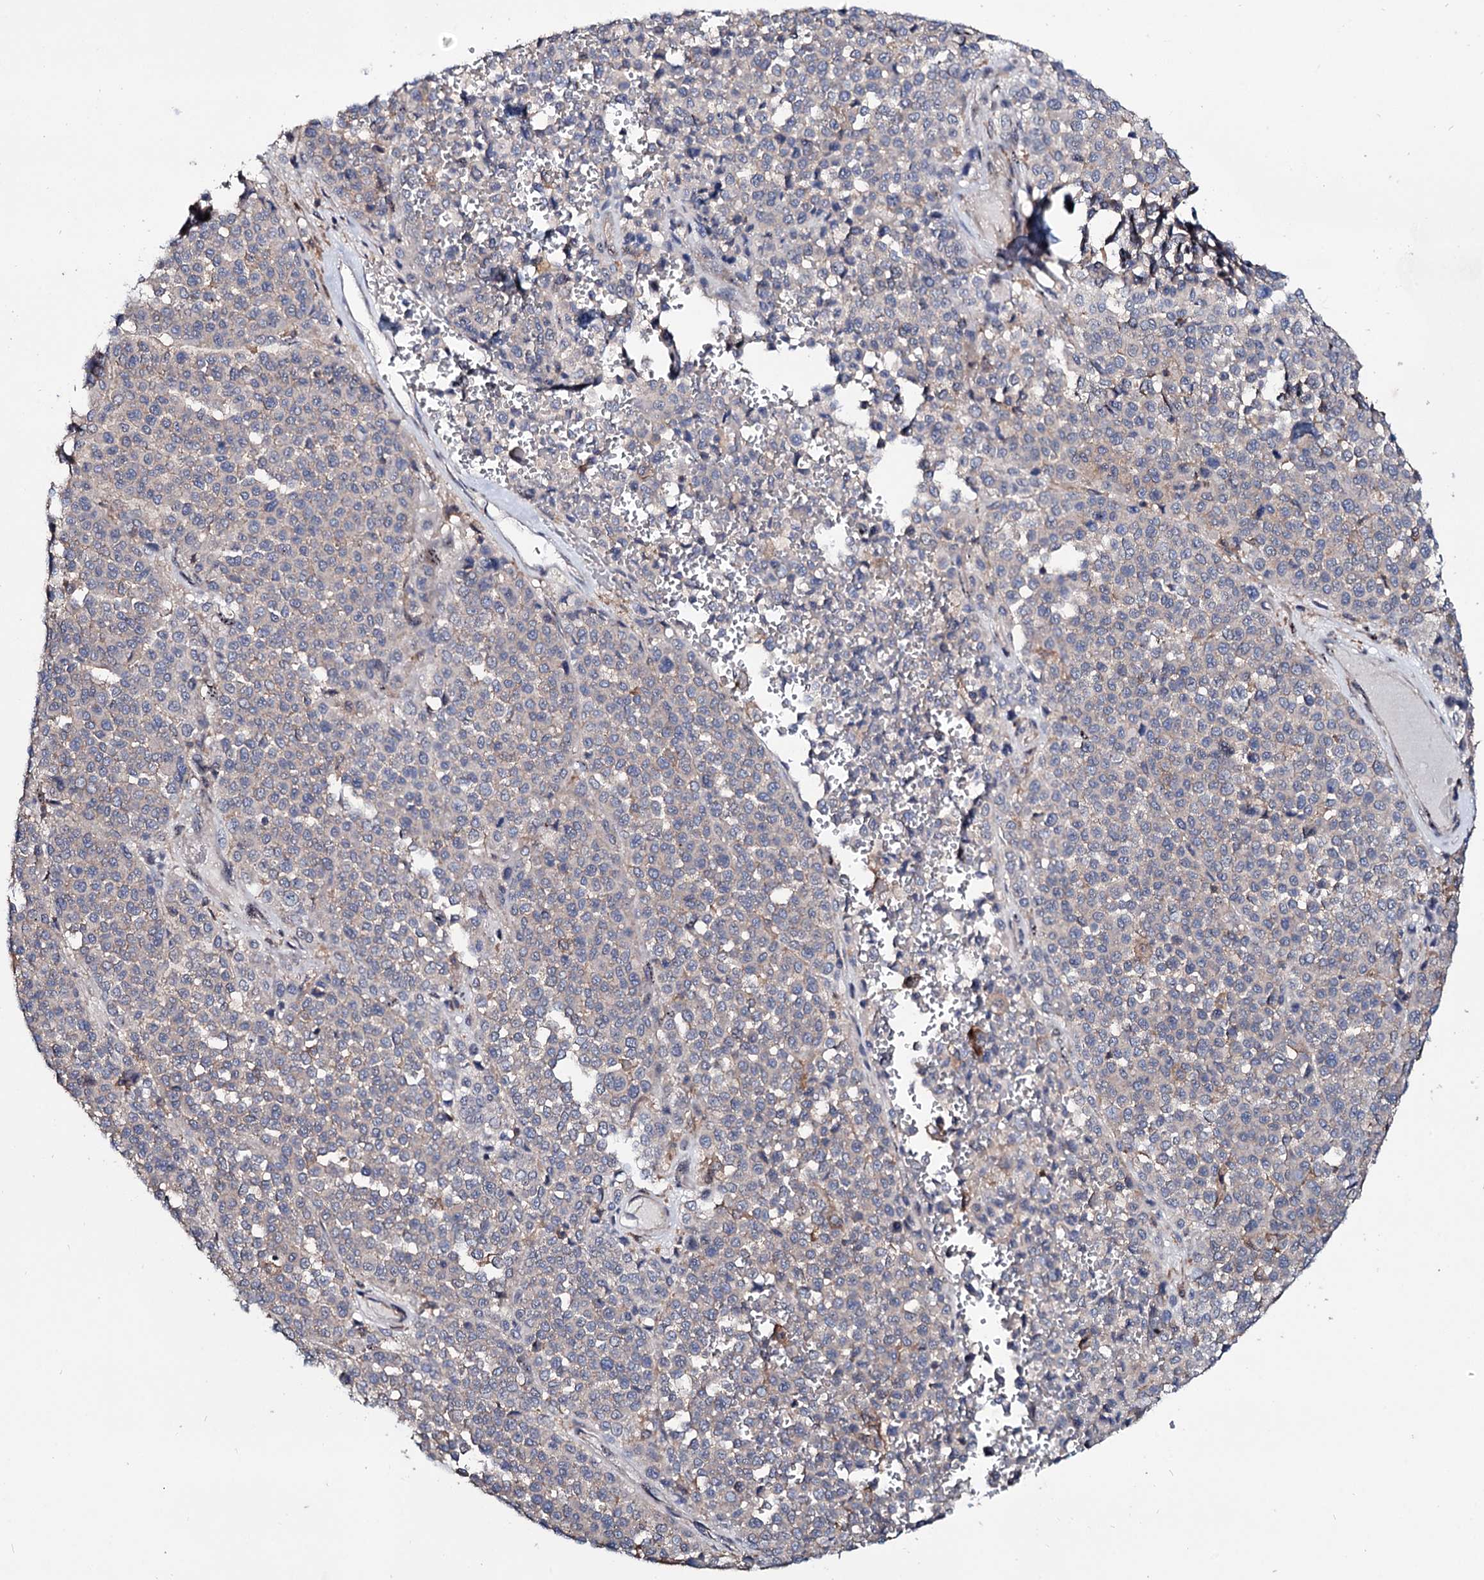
{"staining": {"intensity": "negative", "quantity": "none", "location": "none"}, "tissue": "melanoma", "cell_type": "Tumor cells", "image_type": "cancer", "snomed": [{"axis": "morphology", "description": "Malignant melanoma, Metastatic site"}, {"axis": "topography", "description": "Pancreas"}], "caption": "DAB immunohistochemical staining of human melanoma demonstrates no significant positivity in tumor cells. (Brightfield microscopy of DAB IHC at high magnification).", "gene": "SEC24A", "patient": {"sex": "female", "age": 30}}